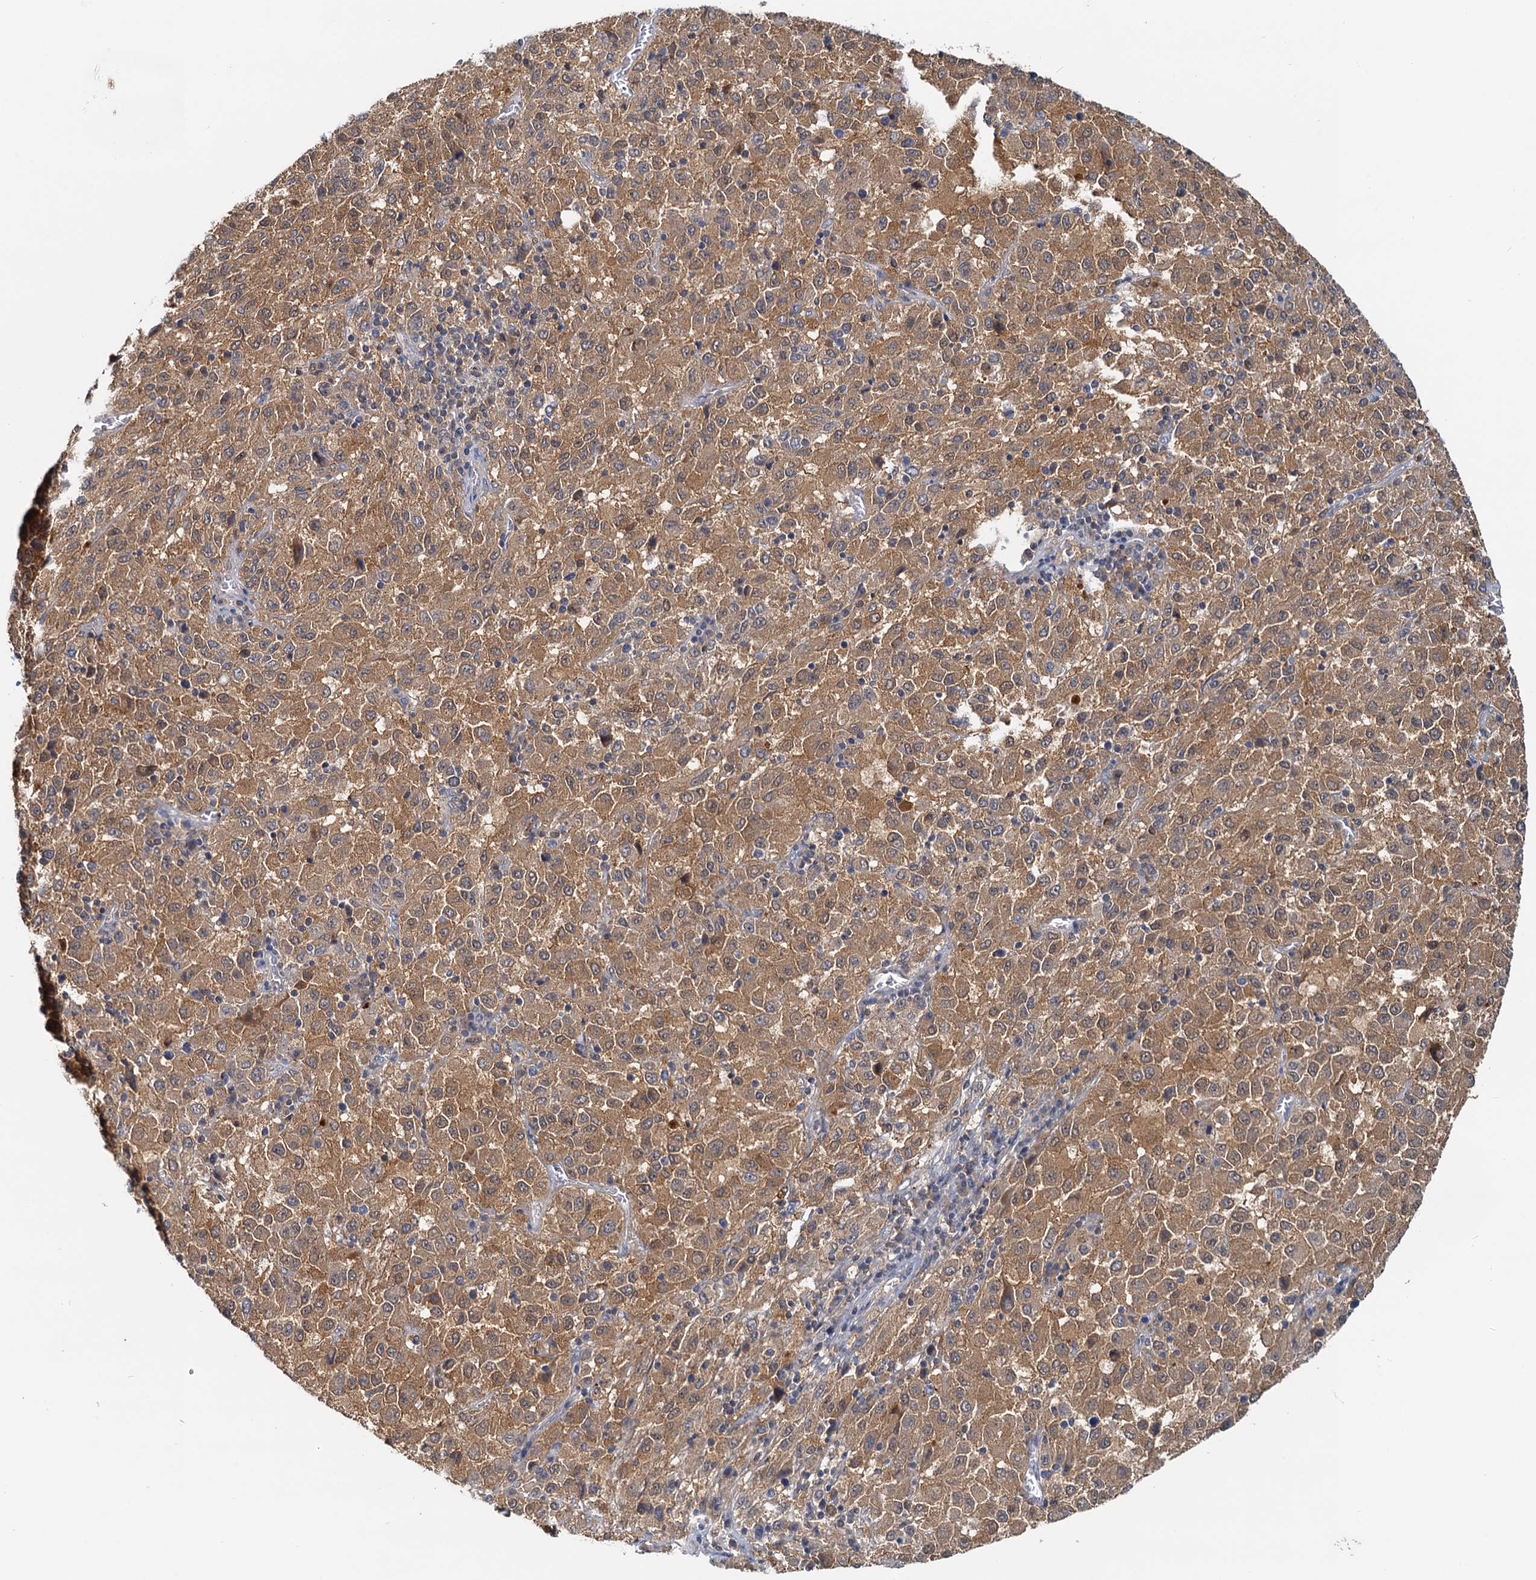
{"staining": {"intensity": "moderate", "quantity": ">75%", "location": "cytoplasmic/membranous"}, "tissue": "melanoma", "cell_type": "Tumor cells", "image_type": "cancer", "snomed": [{"axis": "morphology", "description": "Malignant melanoma, Metastatic site"}, {"axis": "topography", "description": "Lung"}], "caption": "An IHC image of tumor tissue is shown. Protein staining in brown highlights moderate cytoplasmic/membranous positivity in melanoma within tumor cells.", "gene": "TOLLIP", "patient": {"sex": "male", "age": 64}}